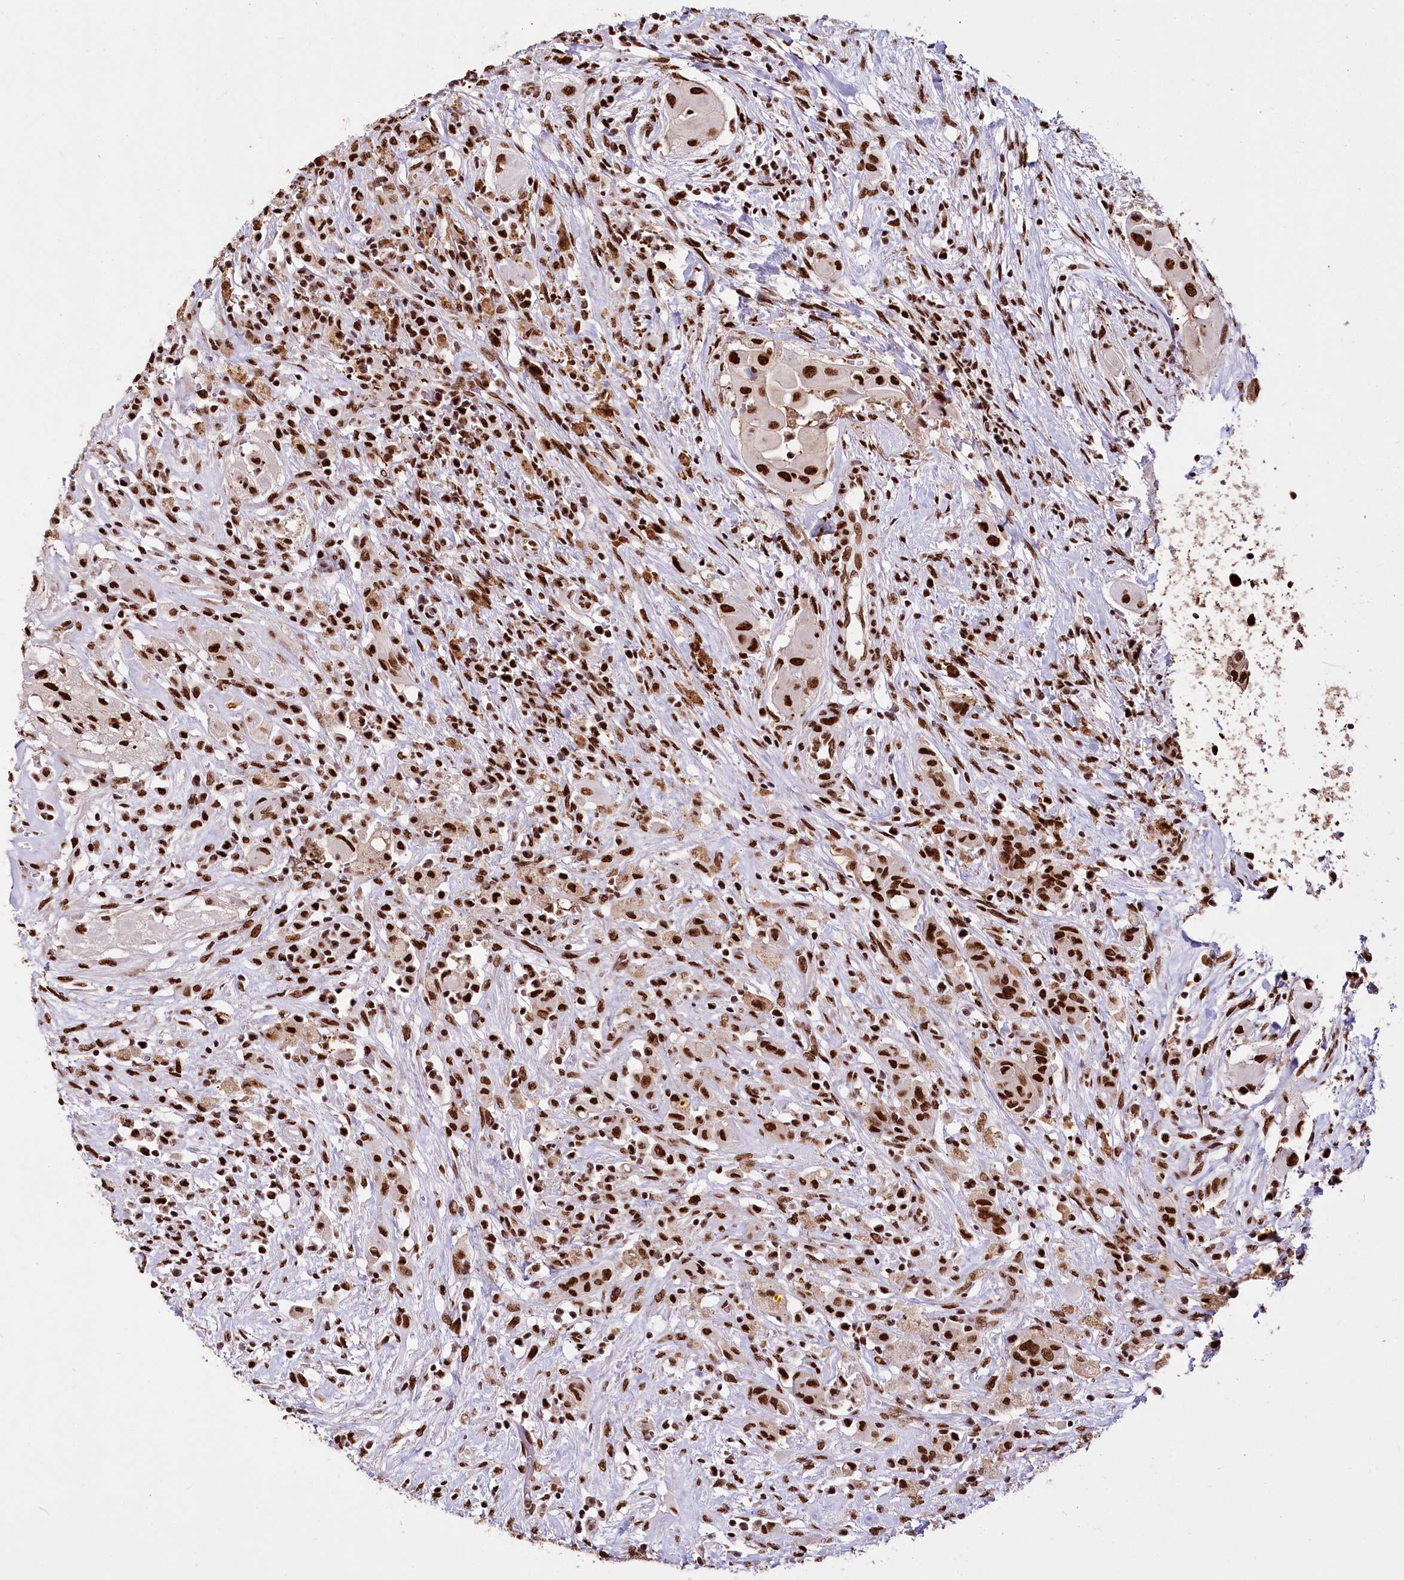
{"staining": {"intensity": "strong", "quantity": ">75%", "location": "nuclear"}, "tissue": "thyroid cancer", "cell_type": "Tumor cells", "image_type": "cancer", "snomed": [{"axis": "morphology", "description": "Papillary adenocarcinoma, NOS"}, {"axis": "topography", "description": "Thyroid gland"}], "caption": "IHC (DAB (3,3'-diaminobenzidine)) staining of papillary adenocarcinoma (thyroid) reveals strong nuclear protein staining in approximately >75% of tumor cells.", "gene": "SMARCE1", "patient": {"sex": "female", "age": 59}}